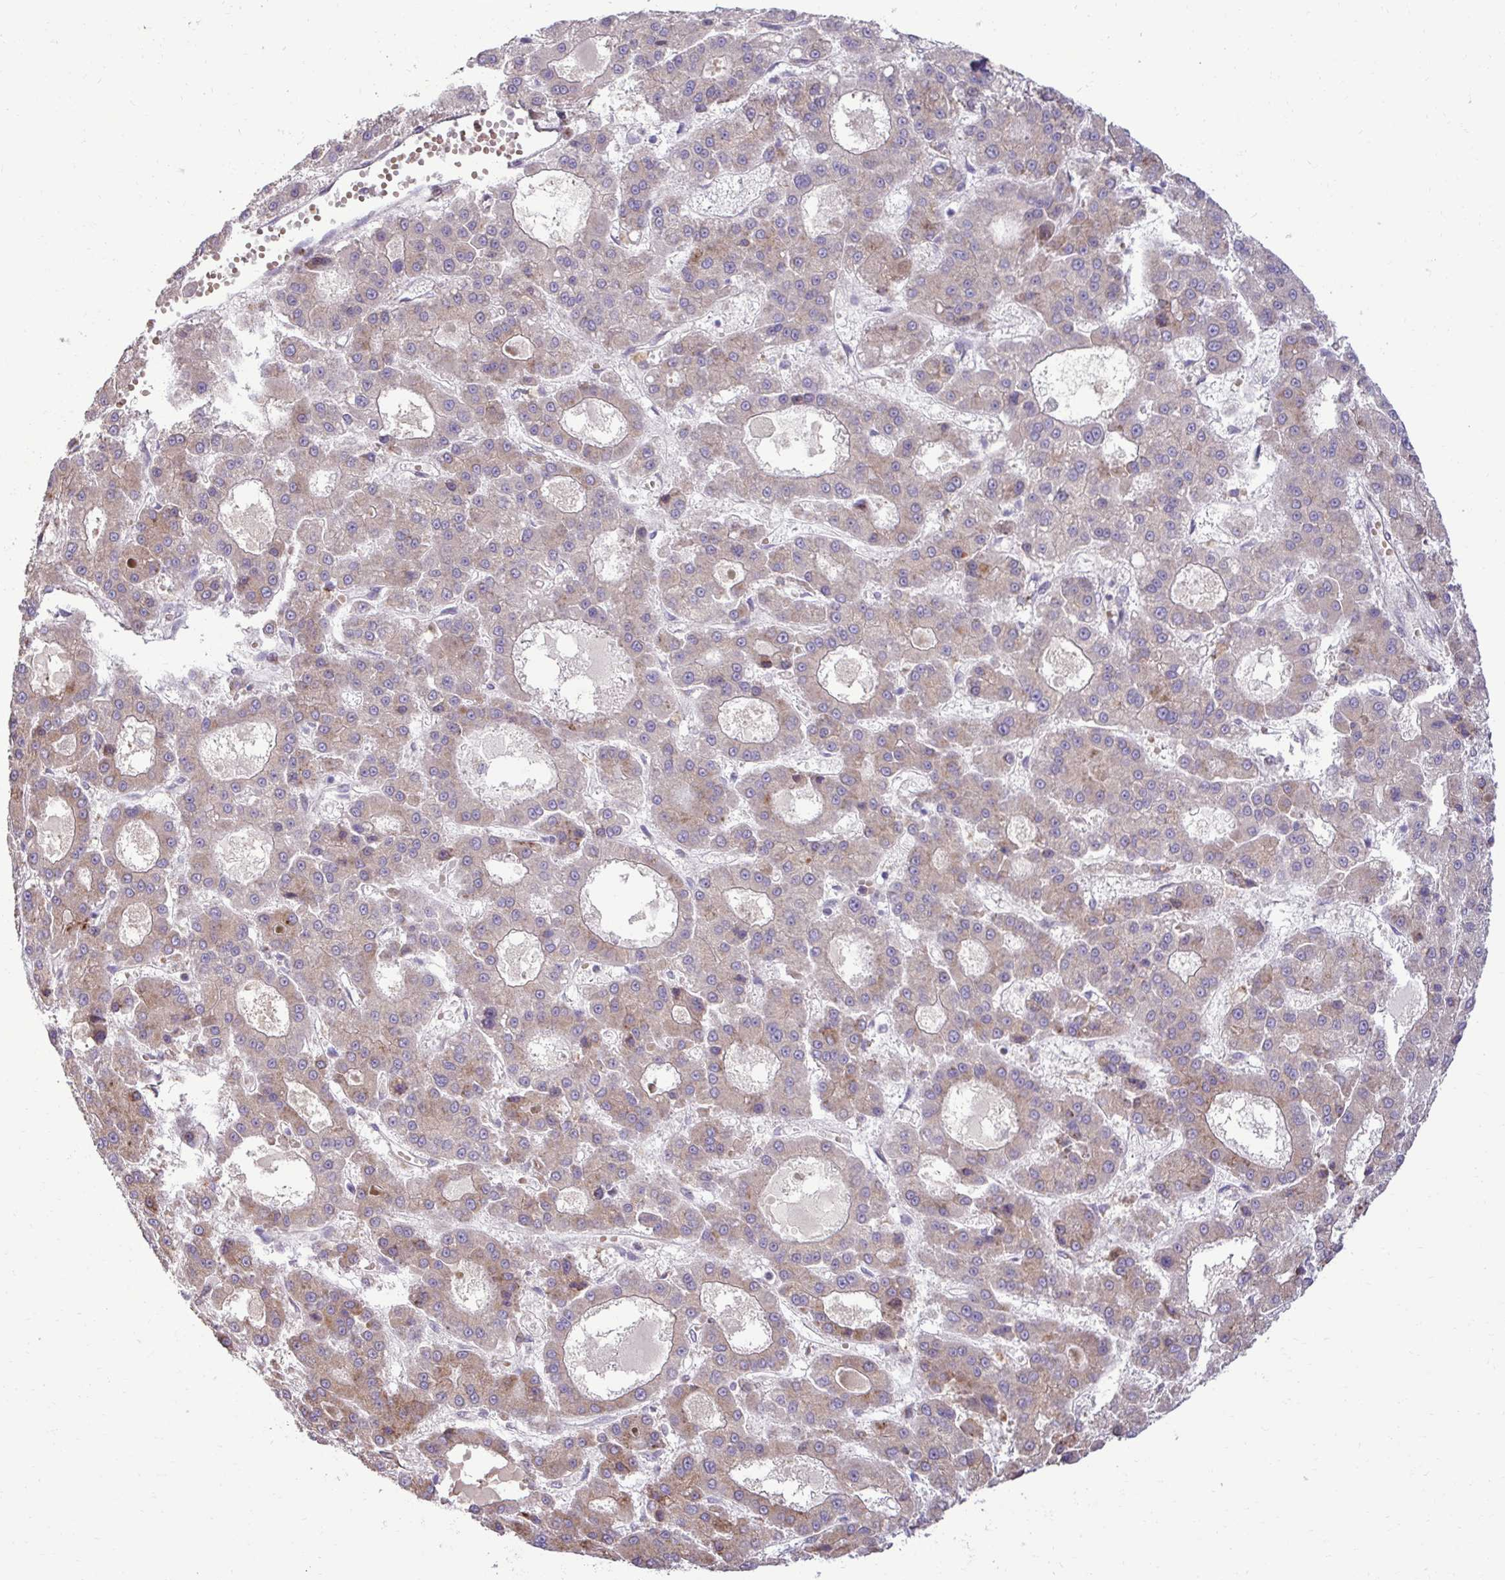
{"staining": {"intensity": "weak", "quantity": "25%-75%", "location": "cytoplasmic/membranous"}, "tissue": "liver cancer", "cell_type": "Tumor cells", "image_type": "cancer", "snomed": [{"axis": "morphology", "description": "Carcinoma, Hepatocellular, NOS"}, {"axis": "topography", "description": "Liver"}], "caption": "This histopathology image reveals immunohistochemistry staining of hepatocellular carcinoma (liver), with low weak cytoplasmic/membranous positivity in about 25%-75% of tumor cells.", "gene": "LIMS1", "patient": {"sex": "male", "age": 70}}